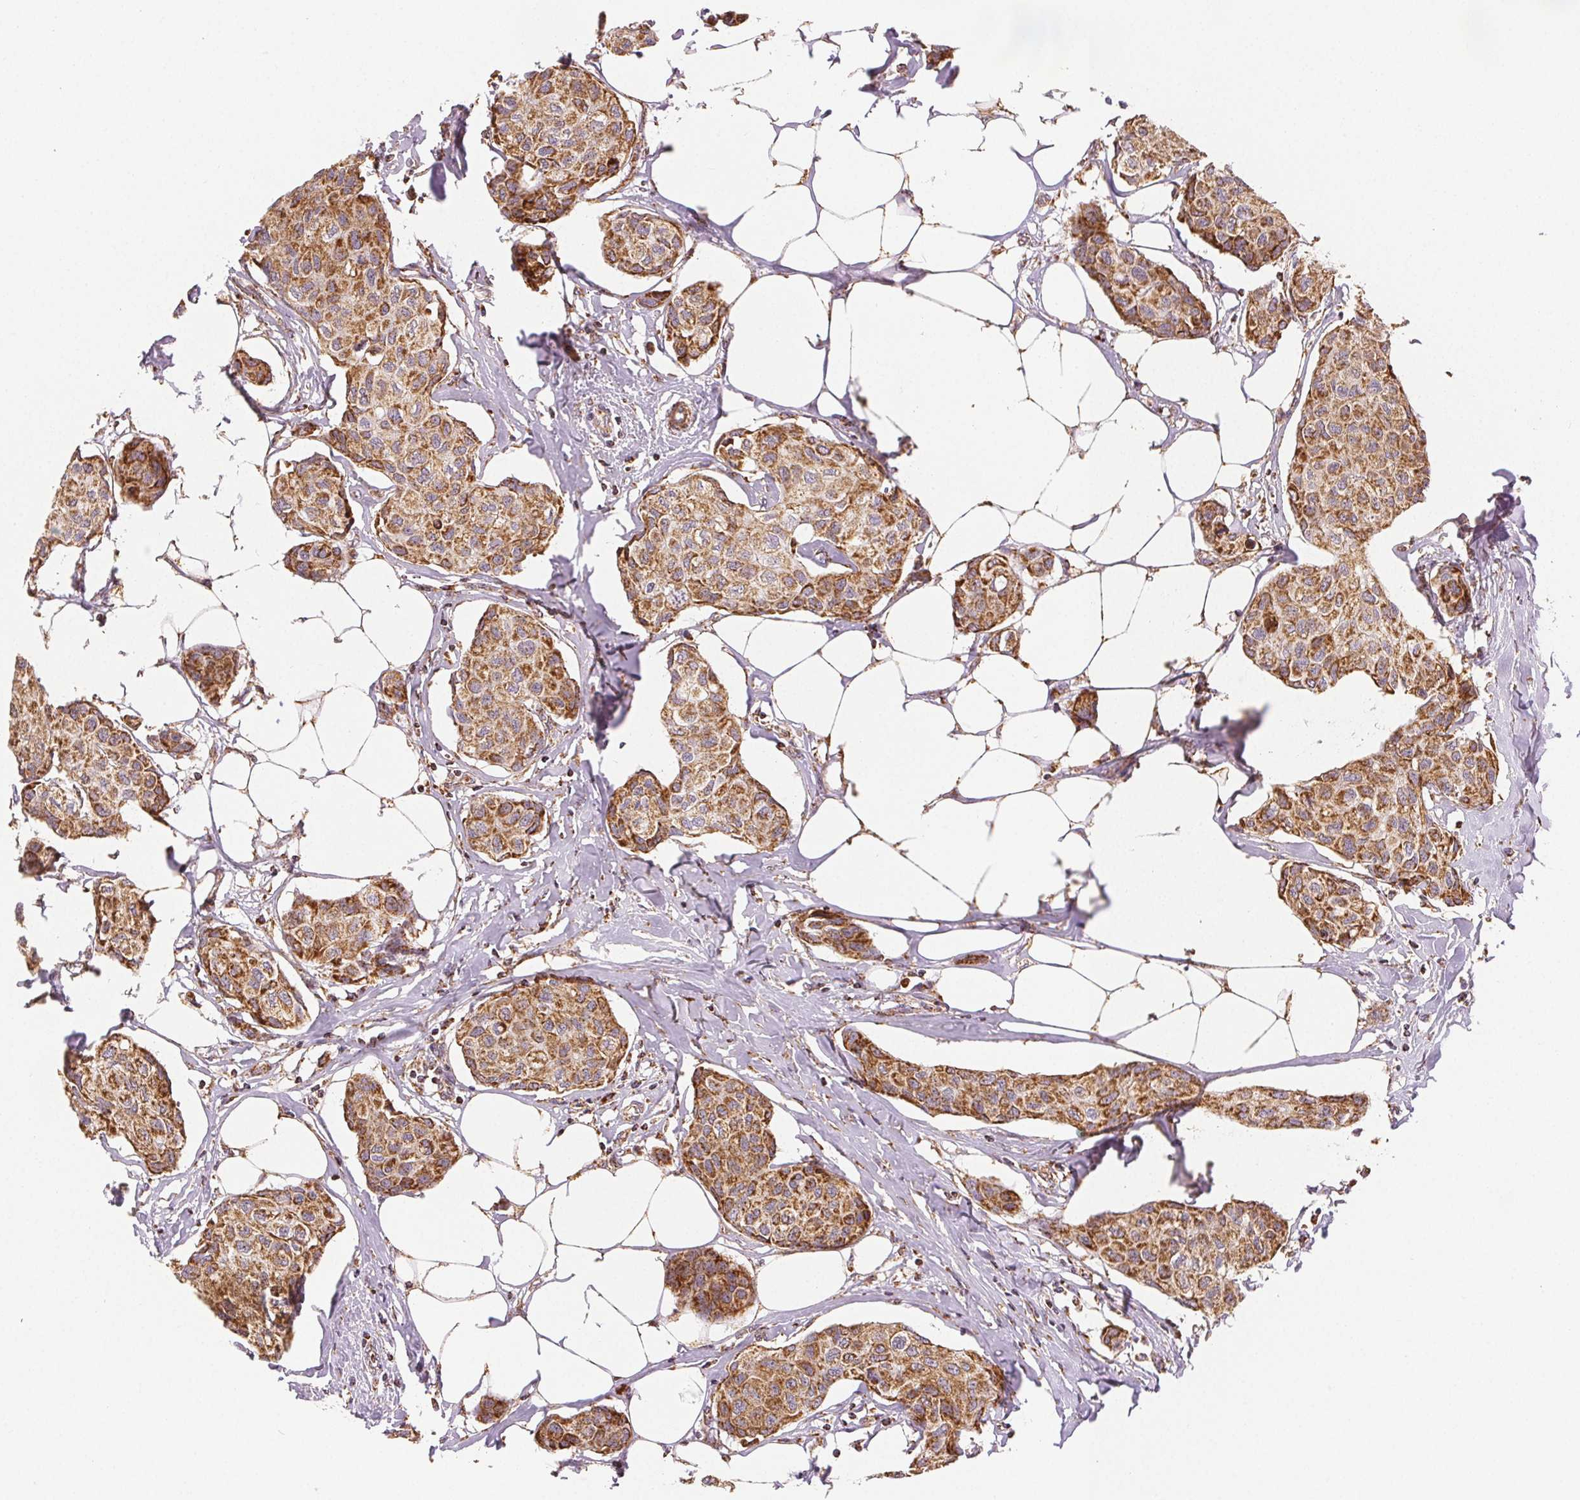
{"staining": {"intensity": "moderate", "quantity": ">75%", "location": "cytoplasmic/membranous"}, "tissue": "breast cancer", "cell_type": "Tumor cells", "image_type": "cancer", "snomed": [{"axis": "morphology", "description": "Duct carcinoma"}, {"axis": "topography", "description": "Breast"}], "caption": "Moderate cytoplasmic/membranous positivity is appreciated in about >75% of tumor cells in breast infiltrating ductal carcinoma.", "gene": "SDHB", "patient": {"sex": "female", "age": 80}}